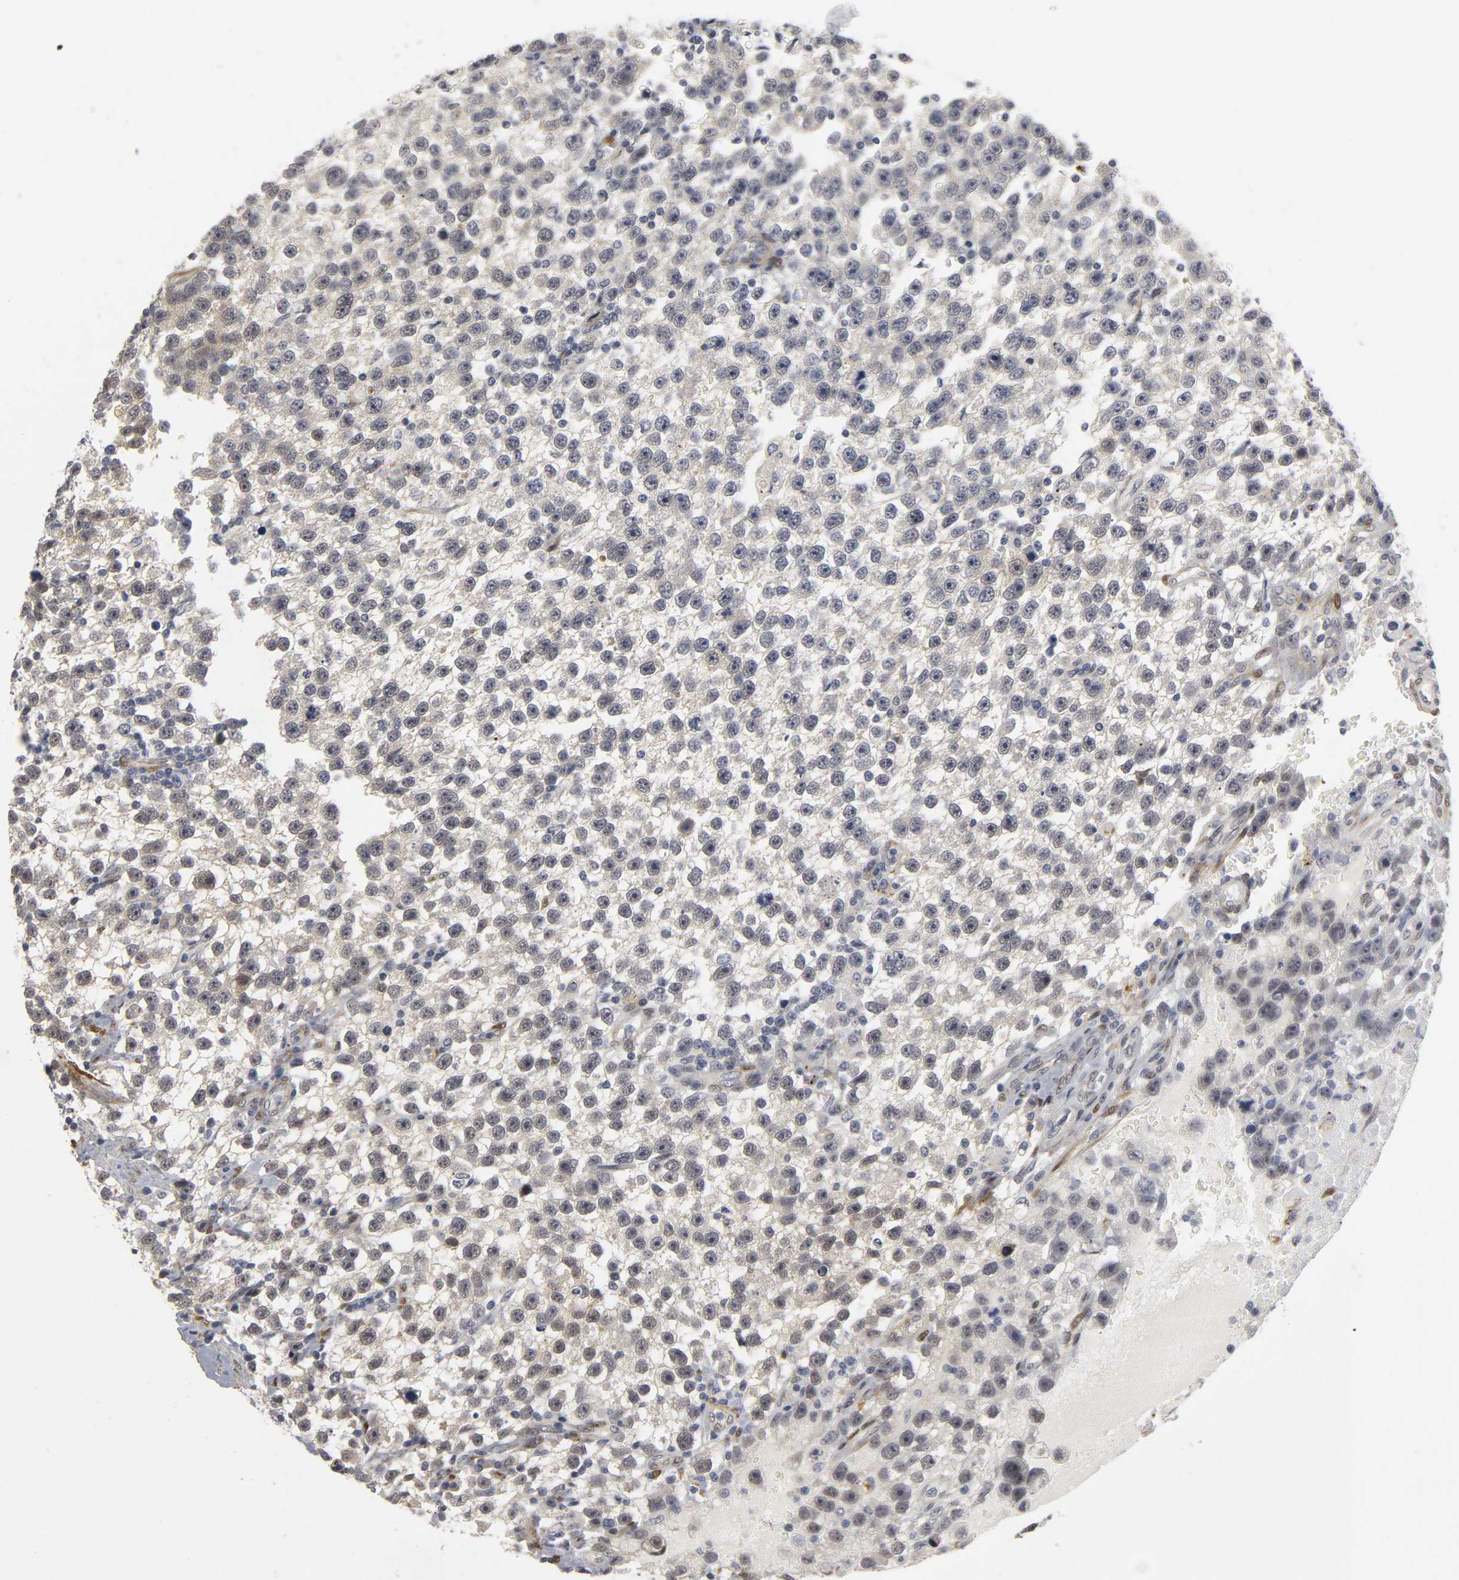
{"staining": {"intensity": "weak", "quantity": "<25%", "location": "cytoplasmic/membranous"}, "tissue": "testis cancer", "cell_type": "Tumor cells", "image_type": "cancer", "snomed": [{"axis": "morphology", "description": "Seminoma, NOS"}, {"axis": "topography", "description": "Testis"}], "caption": "IHC histopathology image of neoplastic tissue: testis seminoma stained with DAB (3,3'-diaminobenzidine) exhibits no significant protein positivity in tumor cells.", "gene": "PDLIM3", "patient": {"sex": "male", "age": 33}}